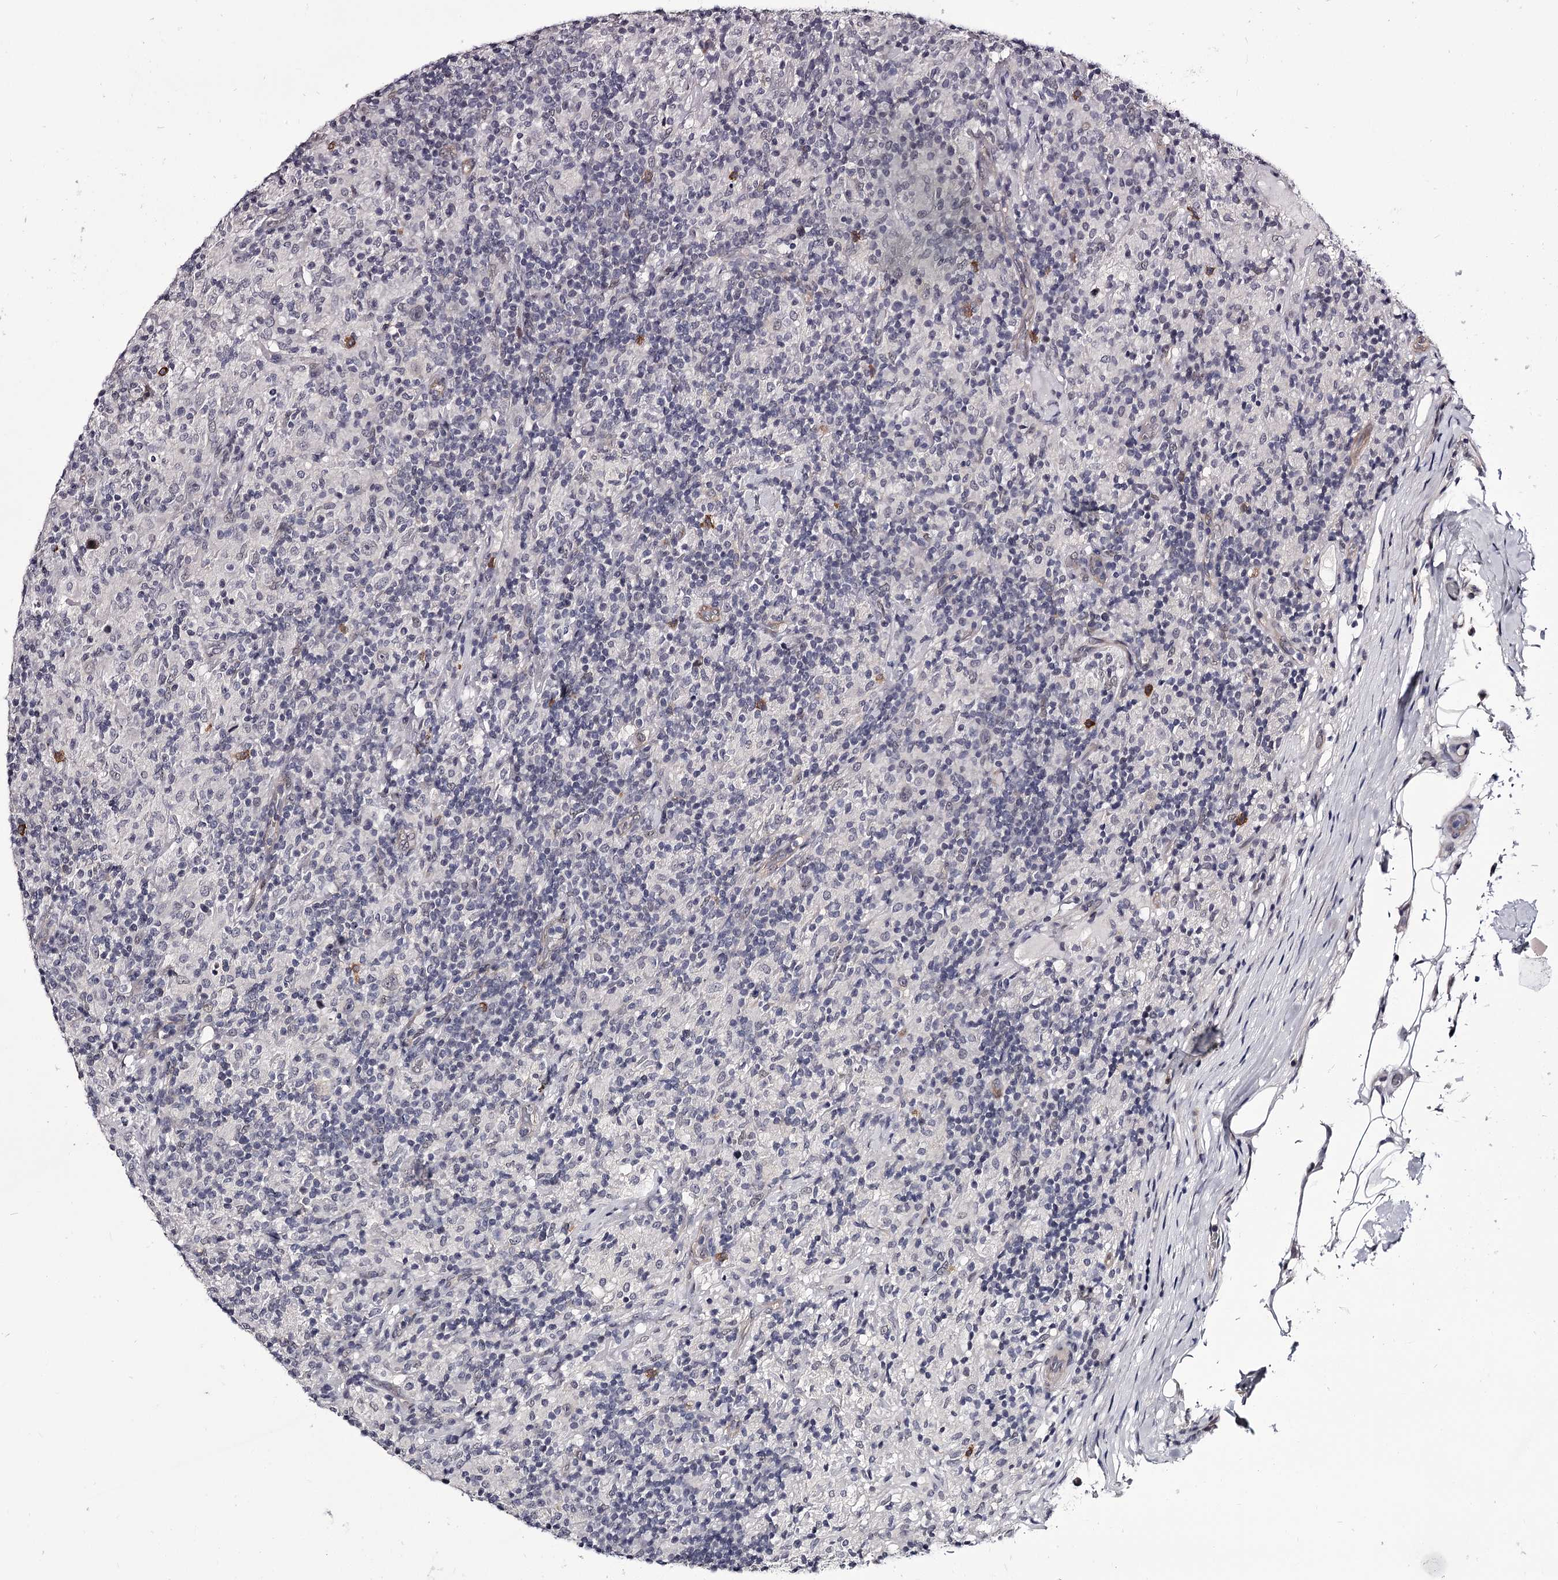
{"staining": {"intensity": "negative", "quantity": "none", "location": "none"}, "tissue": "lymphoma", "cell_type": "Tumor cells", "image_type": "cancer", "snomed": [{"axis": "morphology", "description": "Hodgkin's disease, NOS"}, {"axis": "topography", "description": "Lymph node"}], "caption": "A high-resolution histopathology image shows immunohistochemistry staining of Hodgkin's disease, which displays no significant positivity in tumor cells. The staining is performed using DAB brown chromogen with nuclei counter-stained in using hematoxylin.", "gene": "OVOL2", "patient": {"sex": "male", "age": 70}}